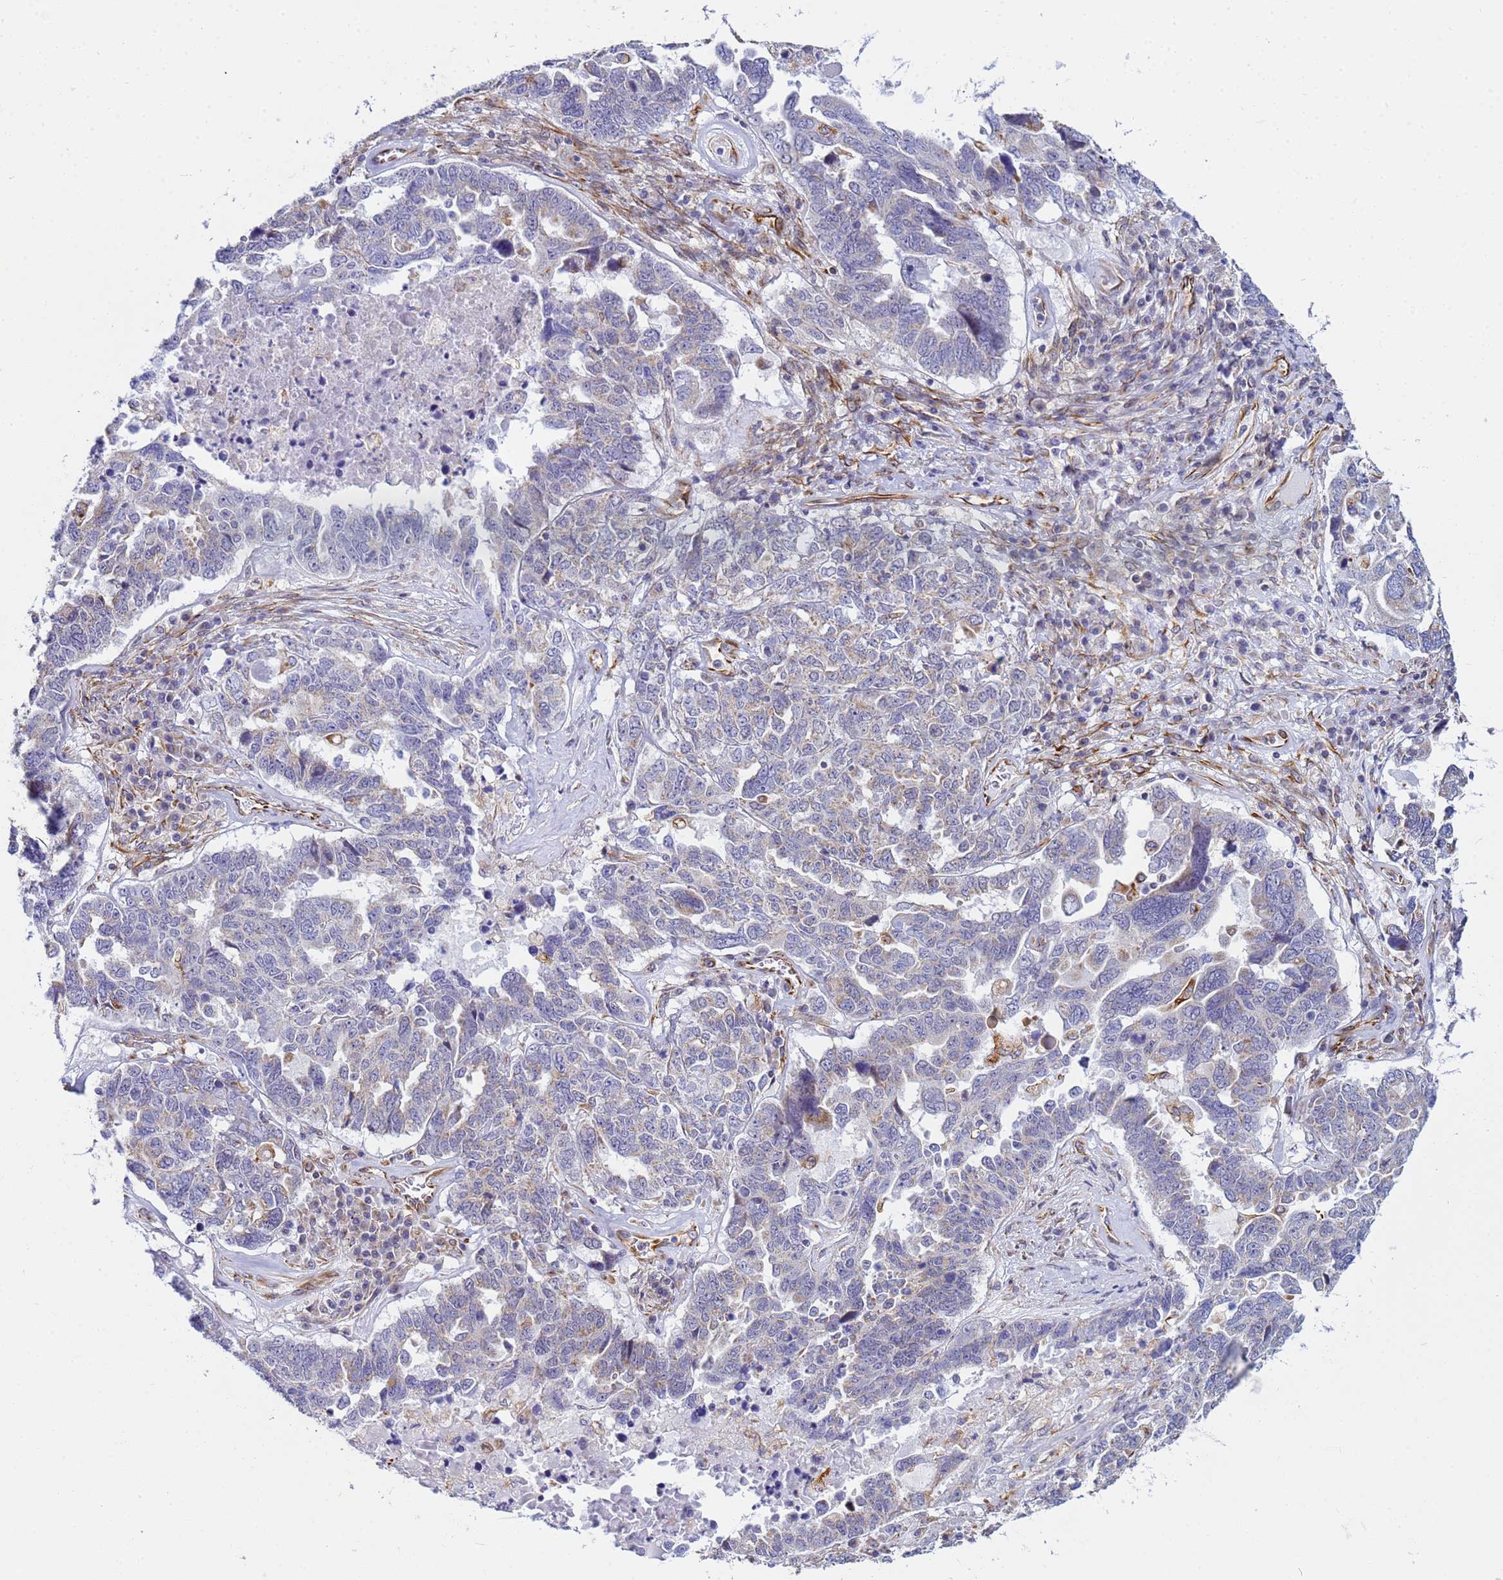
{"staining": {"intensity": "weak", "quantity": "<25%", "location": "cytoplasmic/membranous"}, "tissue": "ovarian cancer", "cell_type": "Tumor cells", "image_type": "cancer", "snomed": [{"axis": "morphology", "description": "Carcinoma, endometroid"}, {"axis": "topography", "description": "Ovary"}], "caption": "IHC of ovarian endometroid carcinoma exhibits no staining in tumor cells.", "gene": "UBXN2B", "patient": {"sex": "female", "age": 62}}